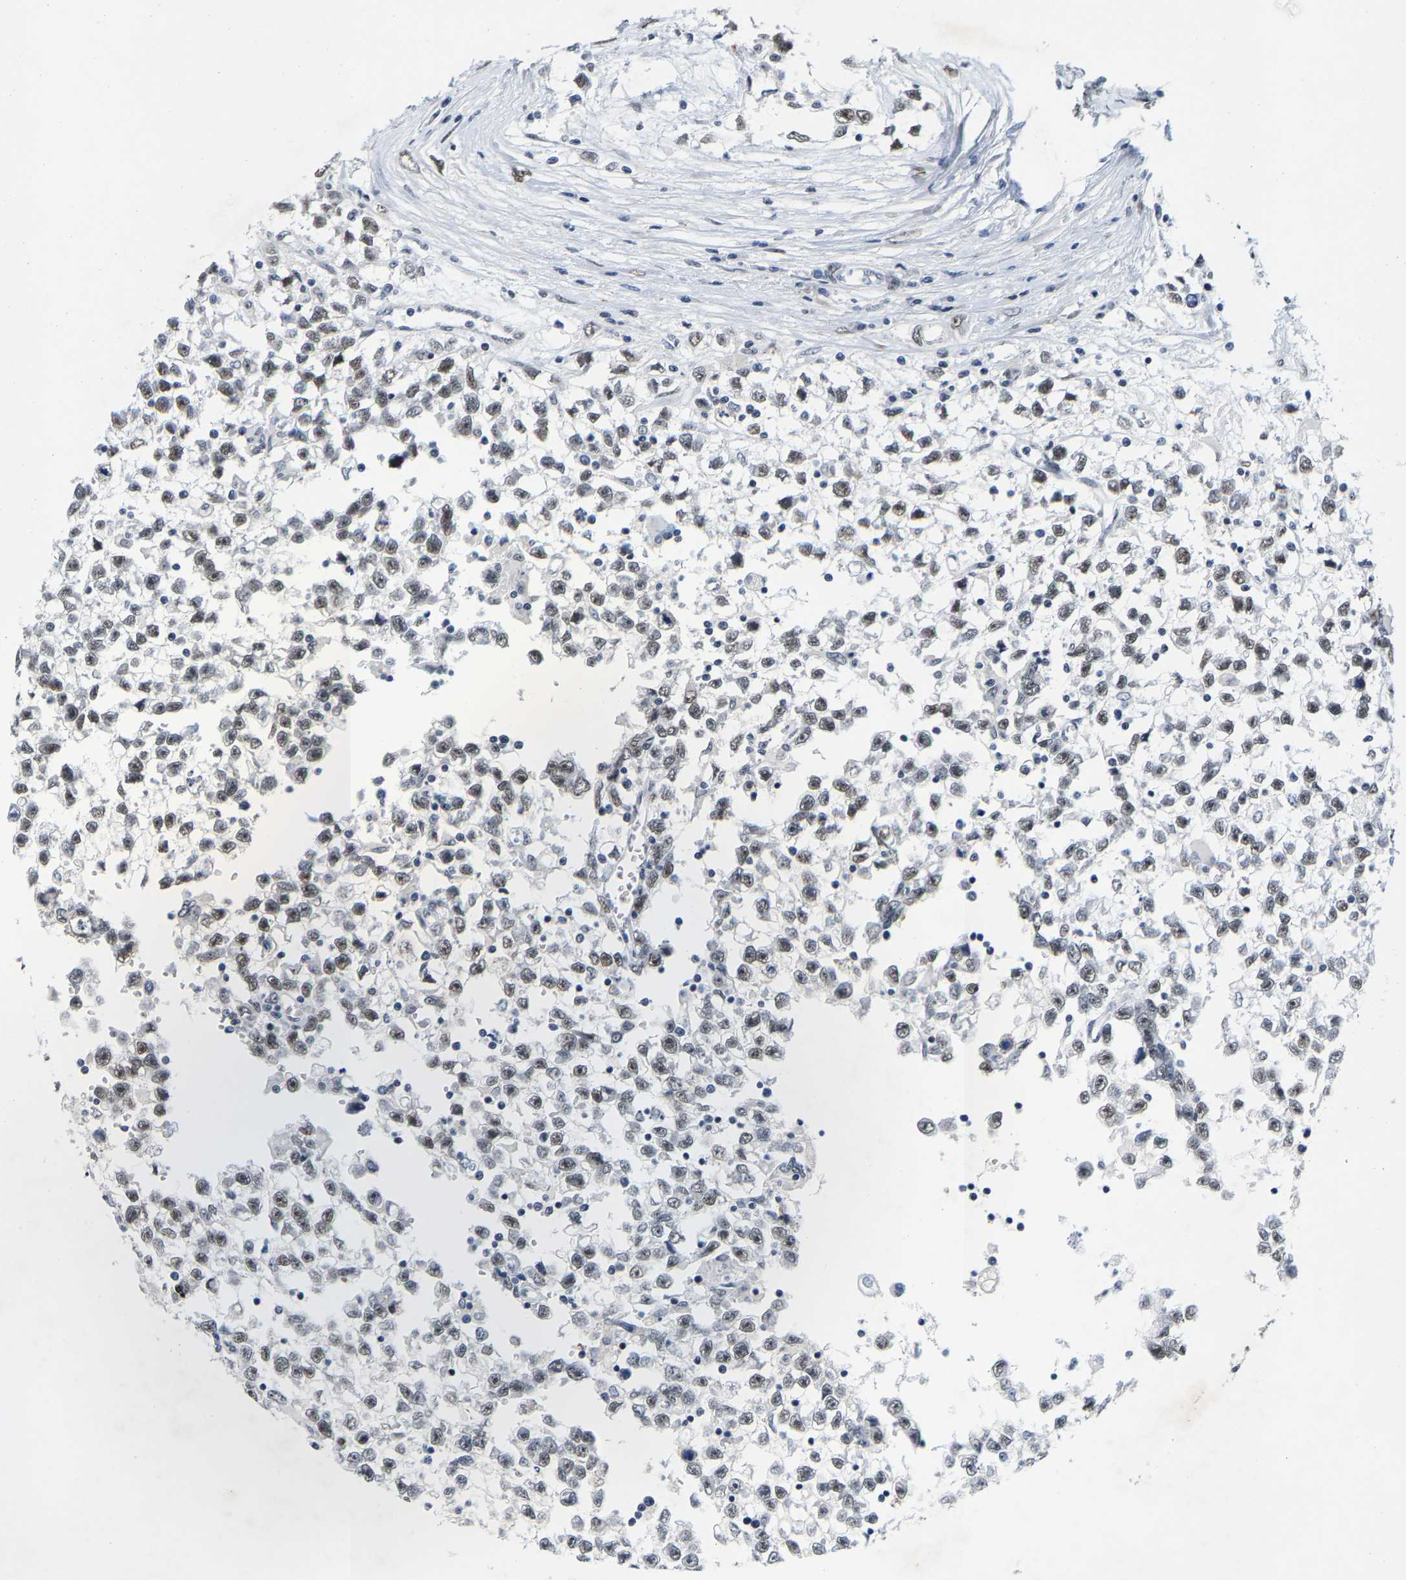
{"staining": {"intensity": "weak", "quantity": "<25%", "location": "nuclear"}, "tissue": "testis cancer", "cell_type": "Tumor cells", "image_type": "cancer", "snomed": [{"axis": "morphology", "description": "Seminoma, NOS"}, {"axis": "morphology", "description": "Carcinoma, Embryonal, NOS"}, {"axis": "topography", "description": "Testis"}], "caption": "Tumor cells are negative for protein expression in human testis seminoma.", "gene": "SETD1B", "patient": {"sex": "male", "age": 51}}